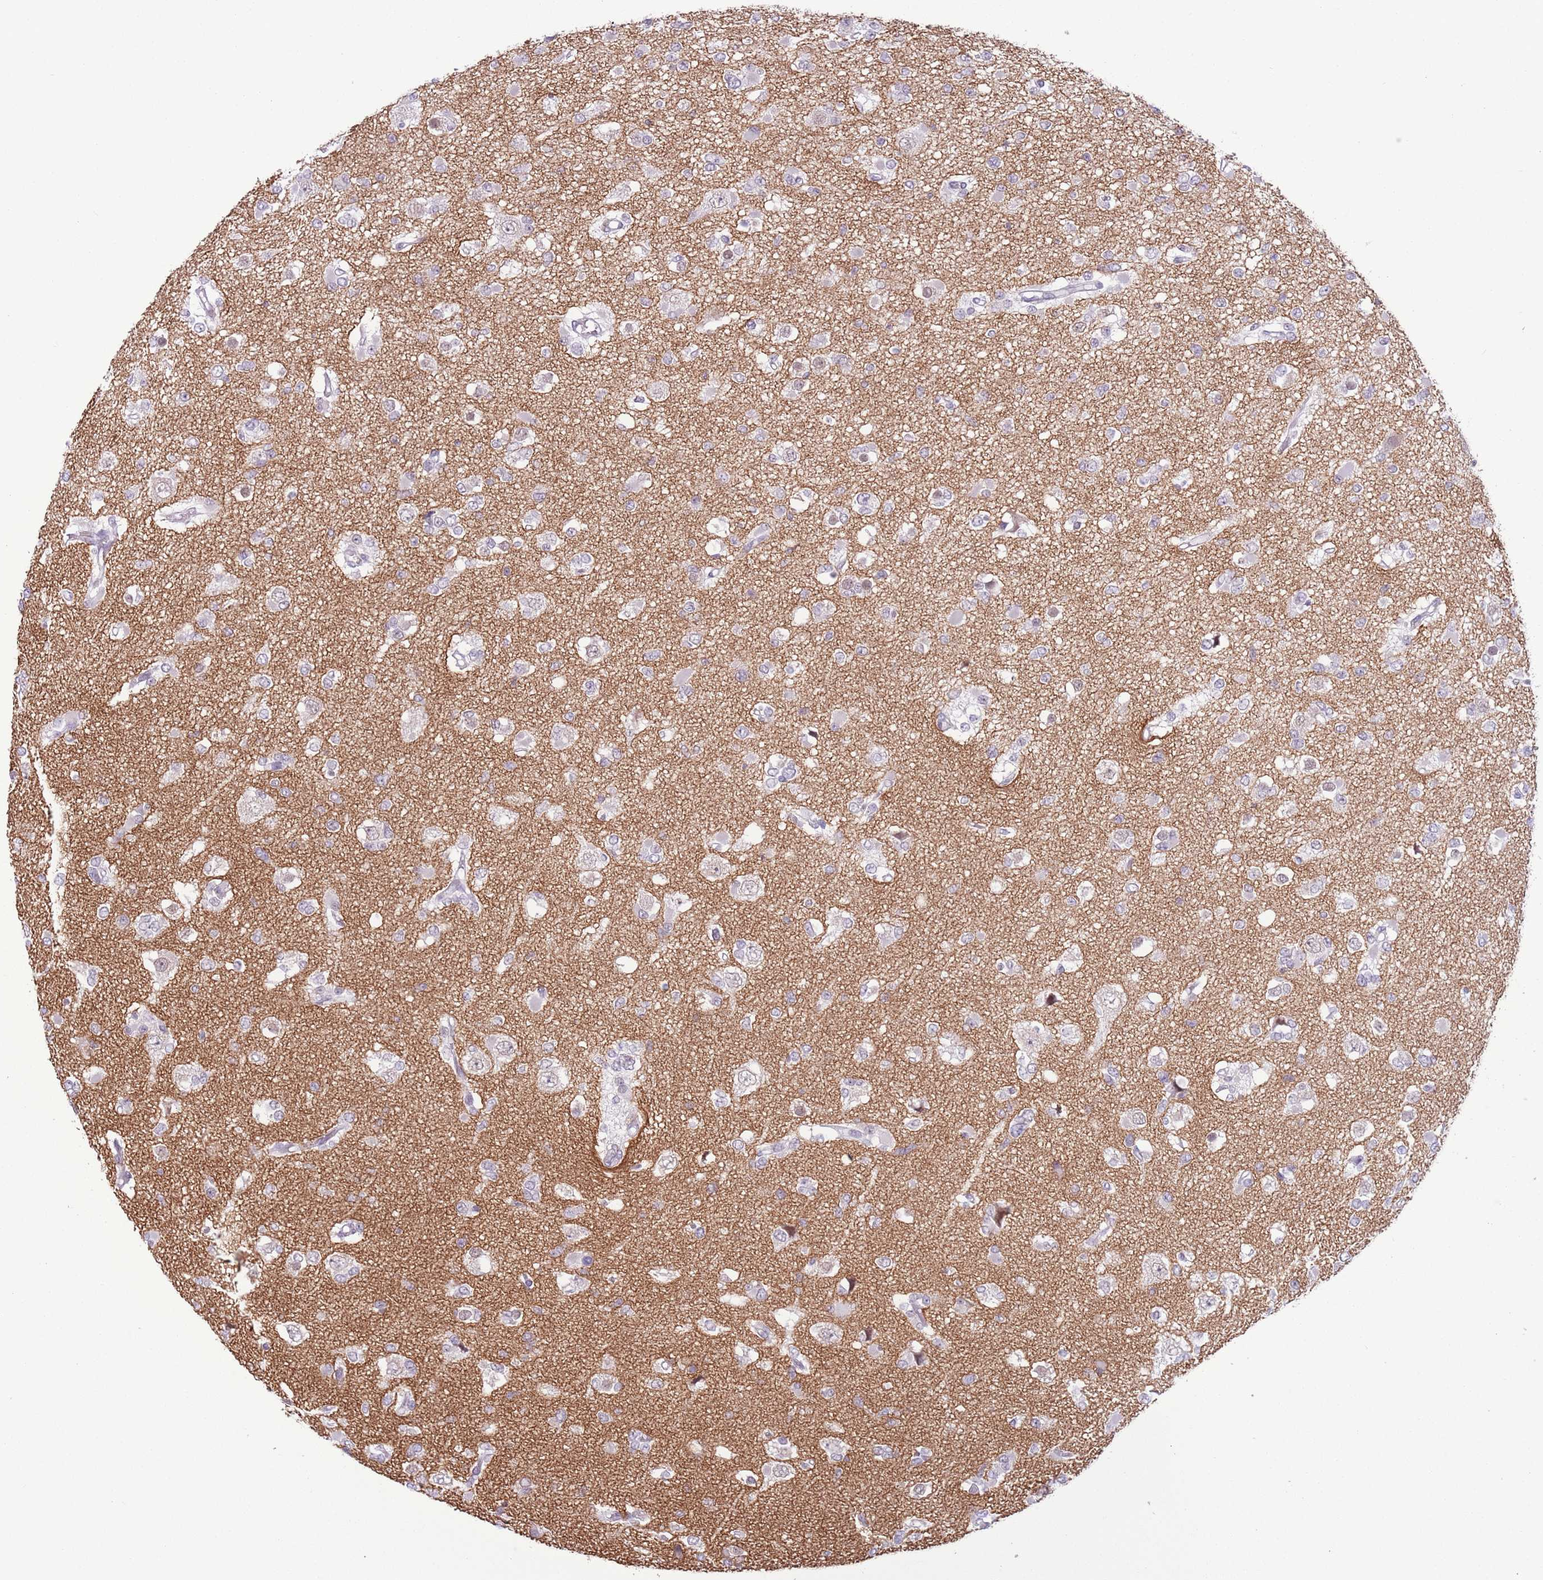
{"staining": {"intensity": "negative", "quantity": "none", "location": "none"}, "tissue": "glioma", "cell_type": "Tumor cells", "image_type": "cancer", "snomed": [{"axis": "morphology", "description": "Glioma, malignant, Low grade"}, {"axis": "topography", "description": "Brain"}], "caption": "A photomicrograph of human glioma is negative for staining in tumor cells.", "gene": "ZNF576", "patient": {"sex": "female", "age": 22}}